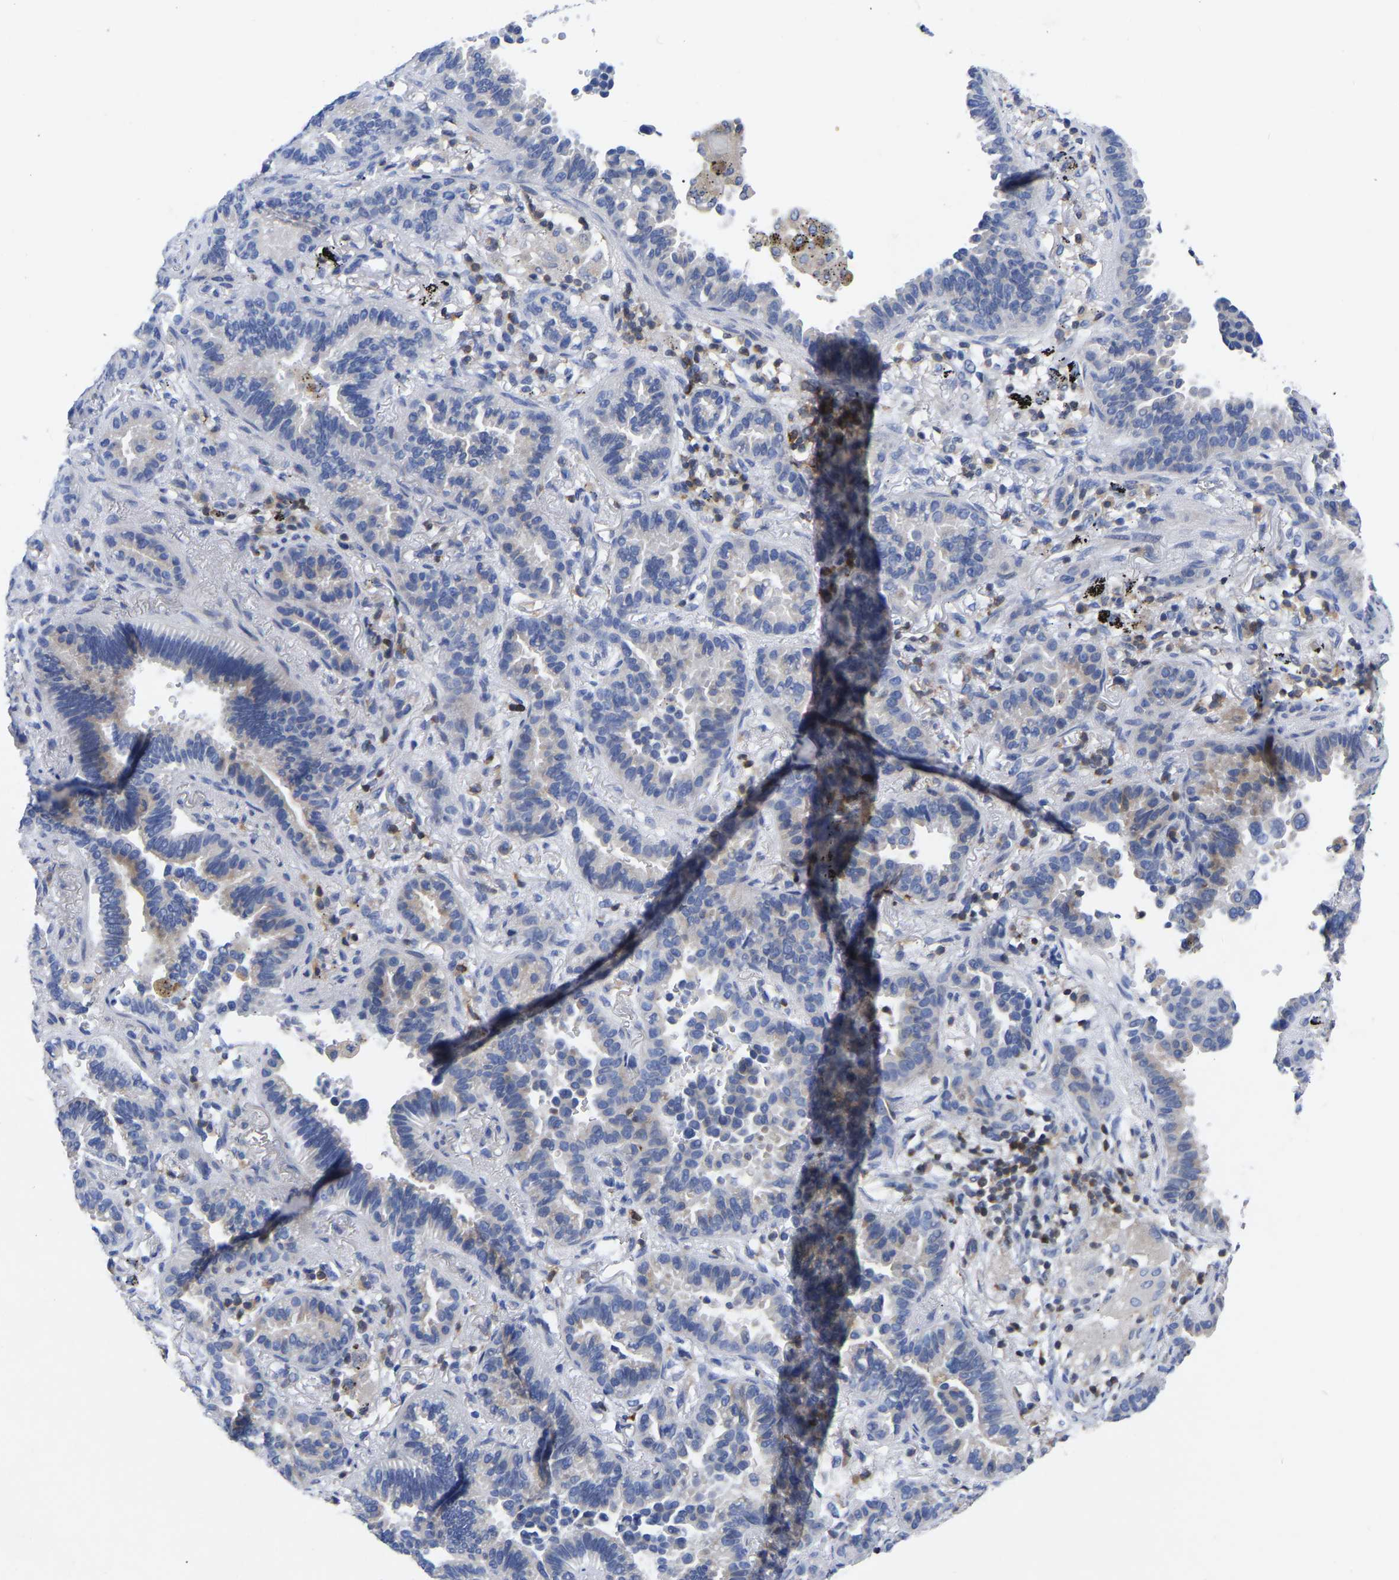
{"staining": {"intensity": "weak", "quantity": "<25%", "location": "cytoplasmic/membranous"}, "tissue": "lung cancer", "cell_type": "Tumor cells", "image_type": "cancer", "snomed": [{"axis": "morphology", "description": "Normal tissue, NOS"}, {"axis": "morphology", "description": "Adenocarcinoma, NOS"}, {"axis": "topography", "description": "Lung"}], "caption": "IHC of lung cancer (adenocarcinoma) displays no positivity in tumor cells.", "gene": "PTPN7", "patient": {"sex": "male", "age": 59}}